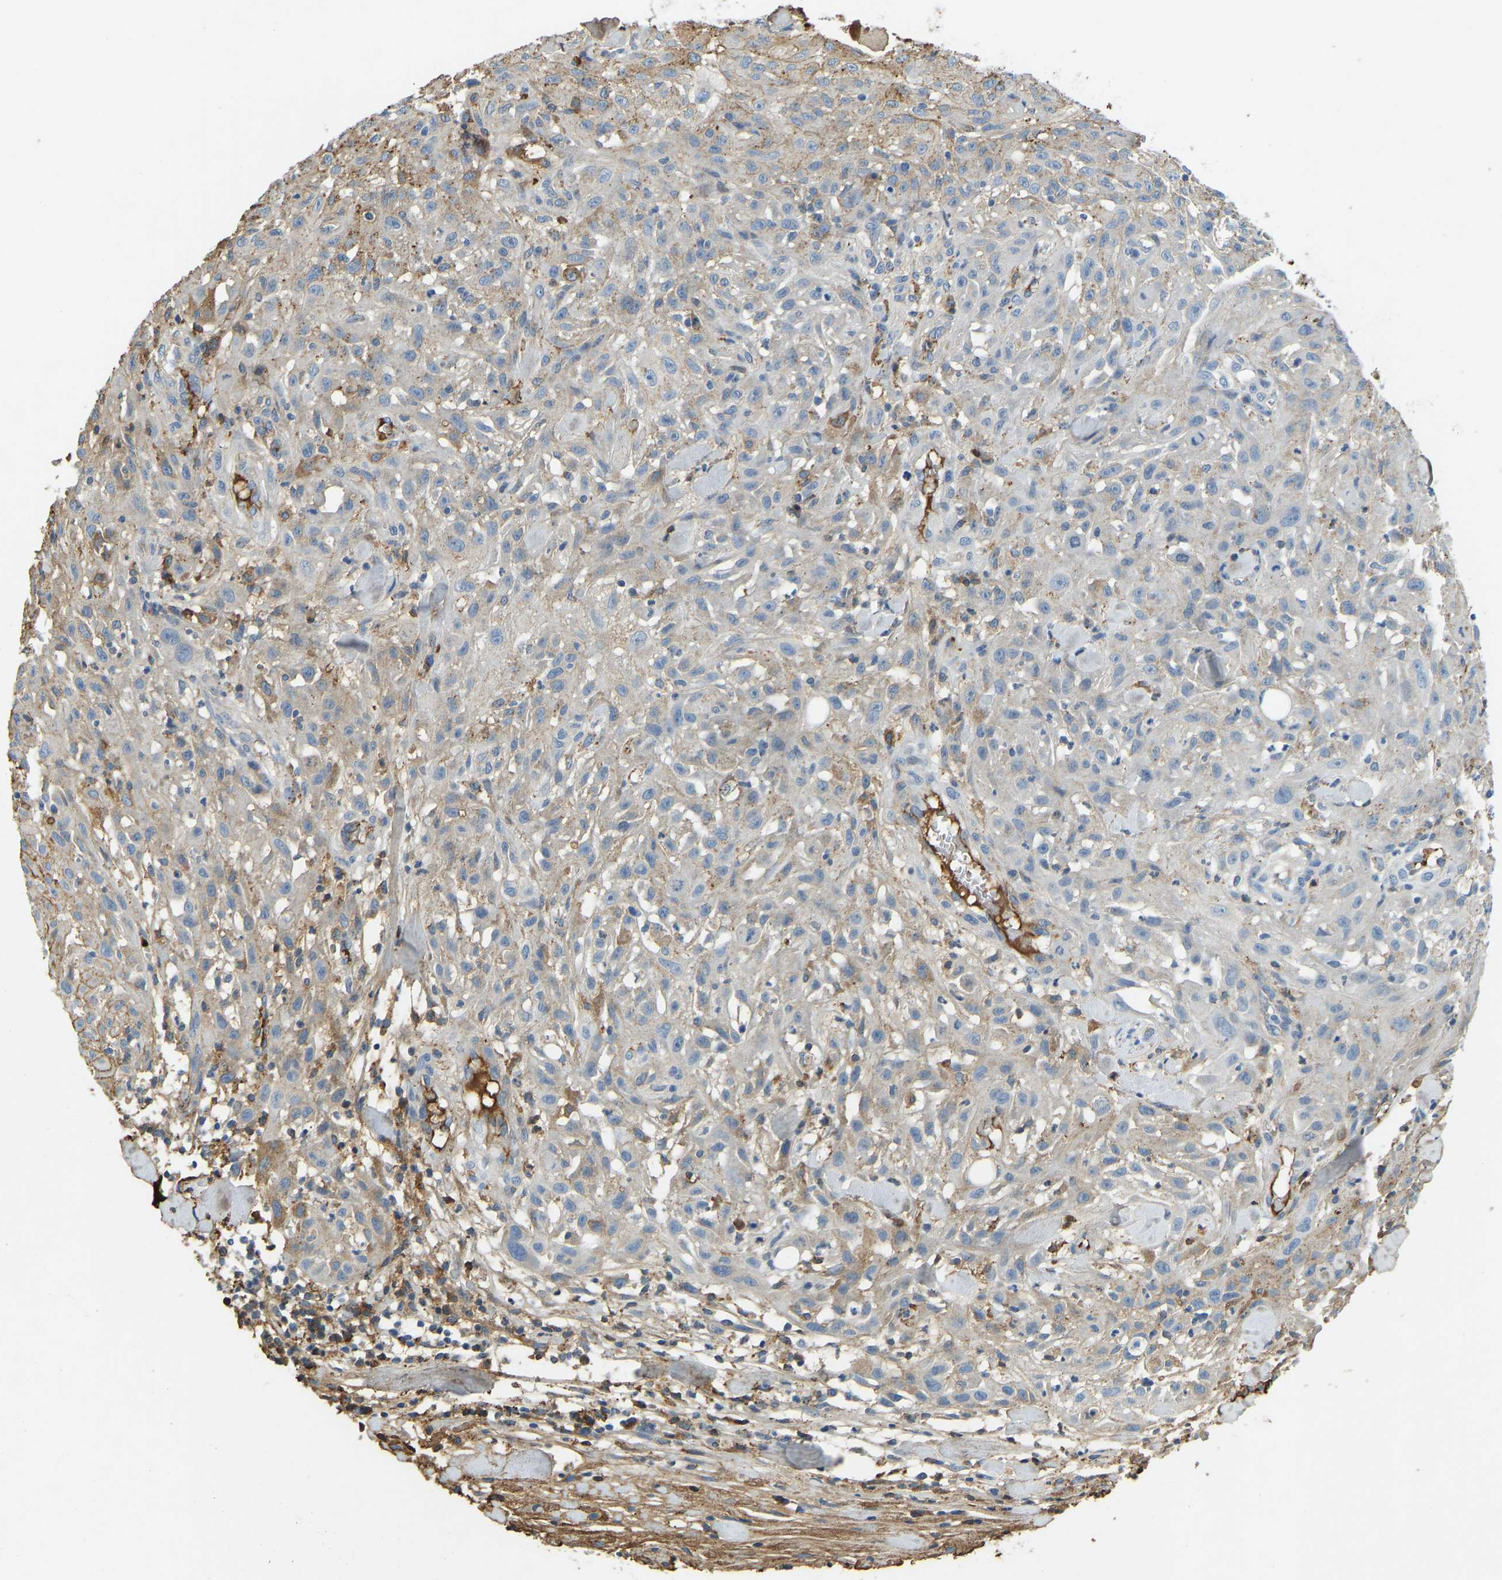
{"staining": {"intensity": "weak", "quantity": "<25%", "location": "cytoplasmic/membranous"}, "tissue": "skin cancer", "cell_type": "Tumor cells", "image_type": "cancer", "snomed": [{"axis": "morphology", "description": "Squamous cell carcinoma, NOS"}, {"axis": "topography", "description": "Skin"}], "caption": "Skin squamous cell carcinoma stained for a protein using IHC exhibits no expression tumor cells.", "gene": "THBS4", "patient": {"sex": "male", "age": 75}}